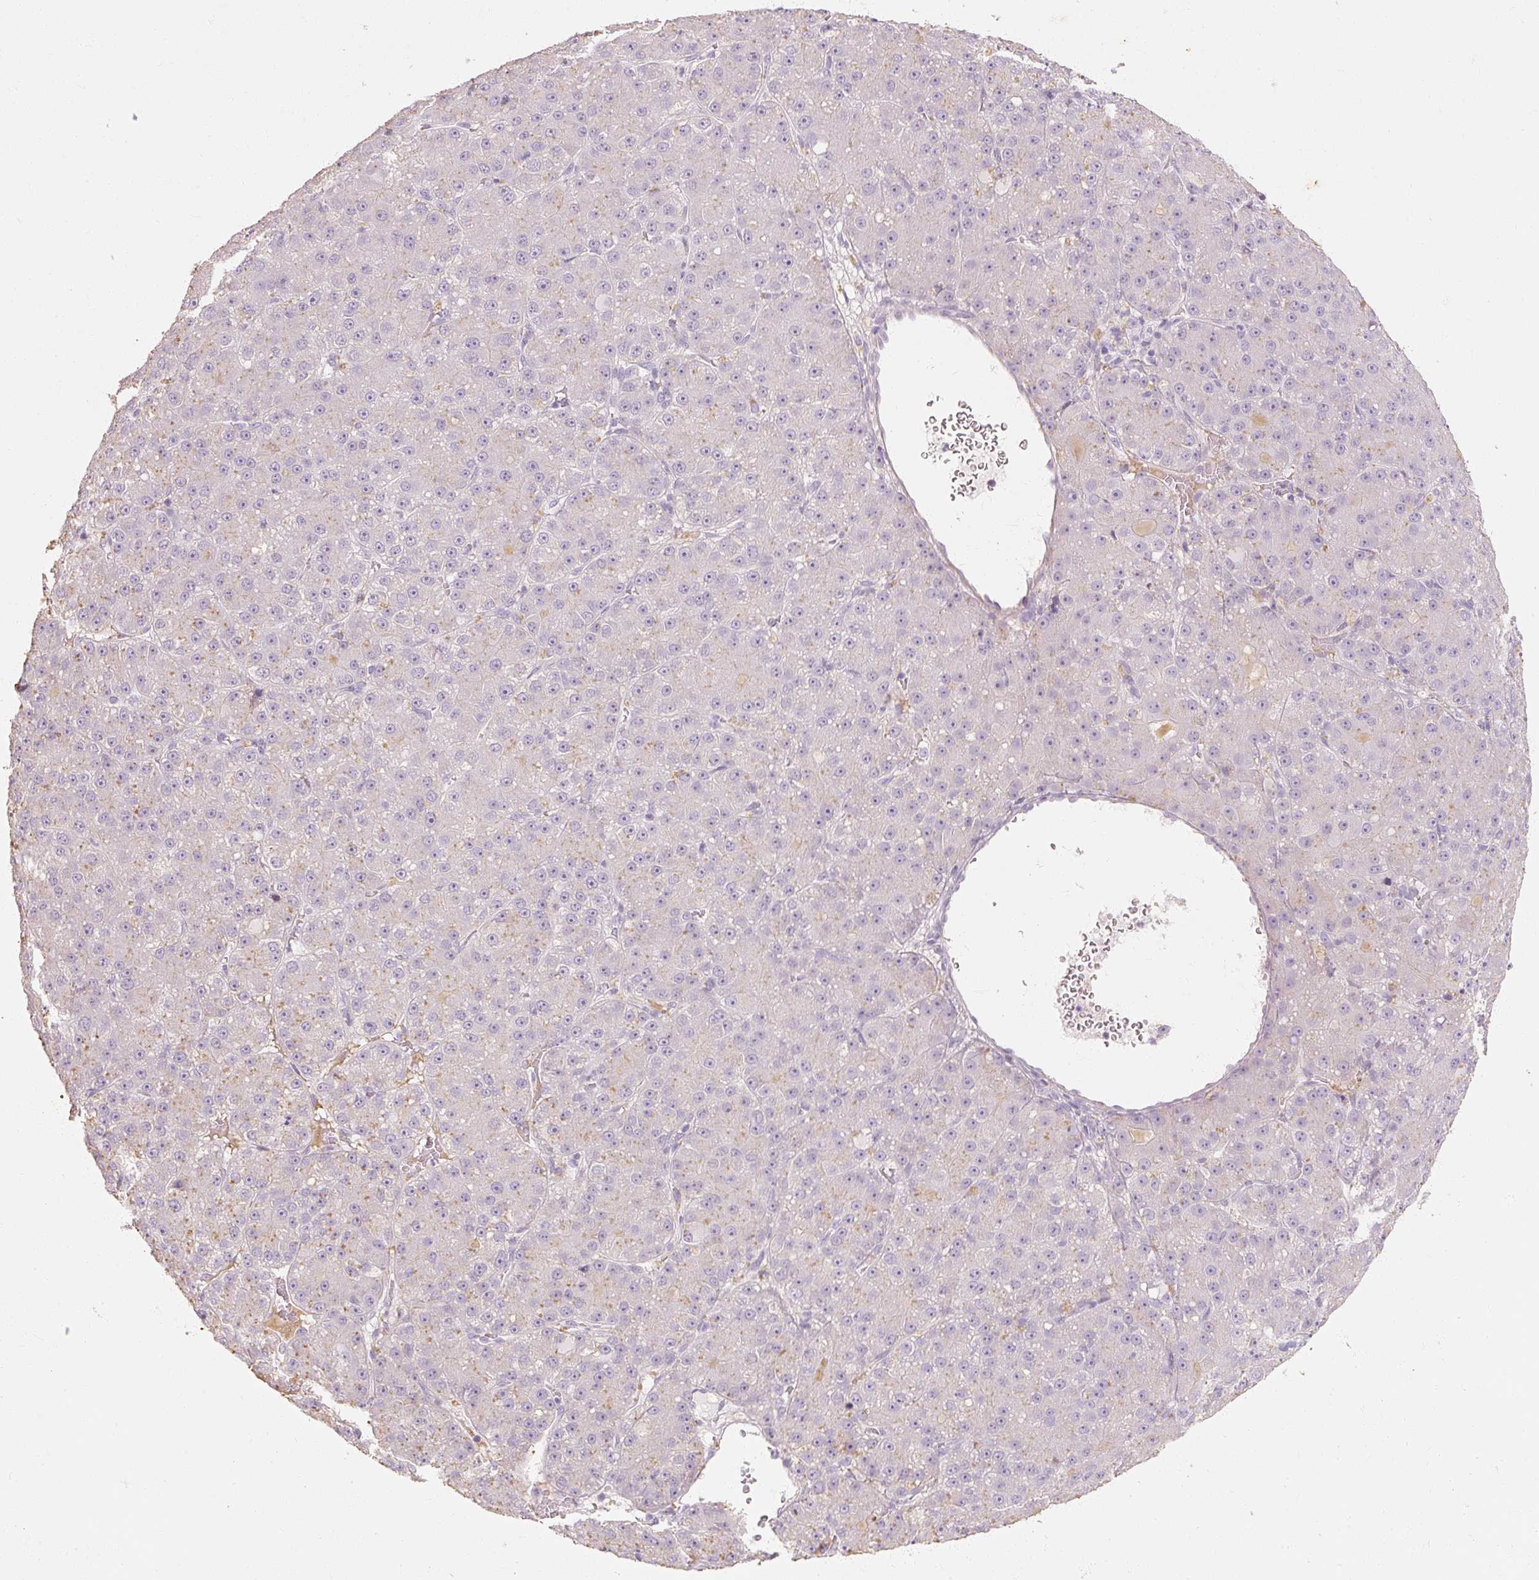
{"staining": {"intensity": "negative", "quantity": "none", "location": "none"}, "tissue": "liver cancer", "cell_type": "Tumor cells", "image_type": "cancer", "snomed": [{"axis": "morphology", "description": "Carcinoma, Hepatocellular, NOS"}, {"axis": "topography", "description": "Liver"}], "caption": "Protein analysis of liver hepatocellular carcinoma shows no significant staining in tumor cells.", "gene": "NFE2L3", "patient": {"sex": "male", "age": 67}}